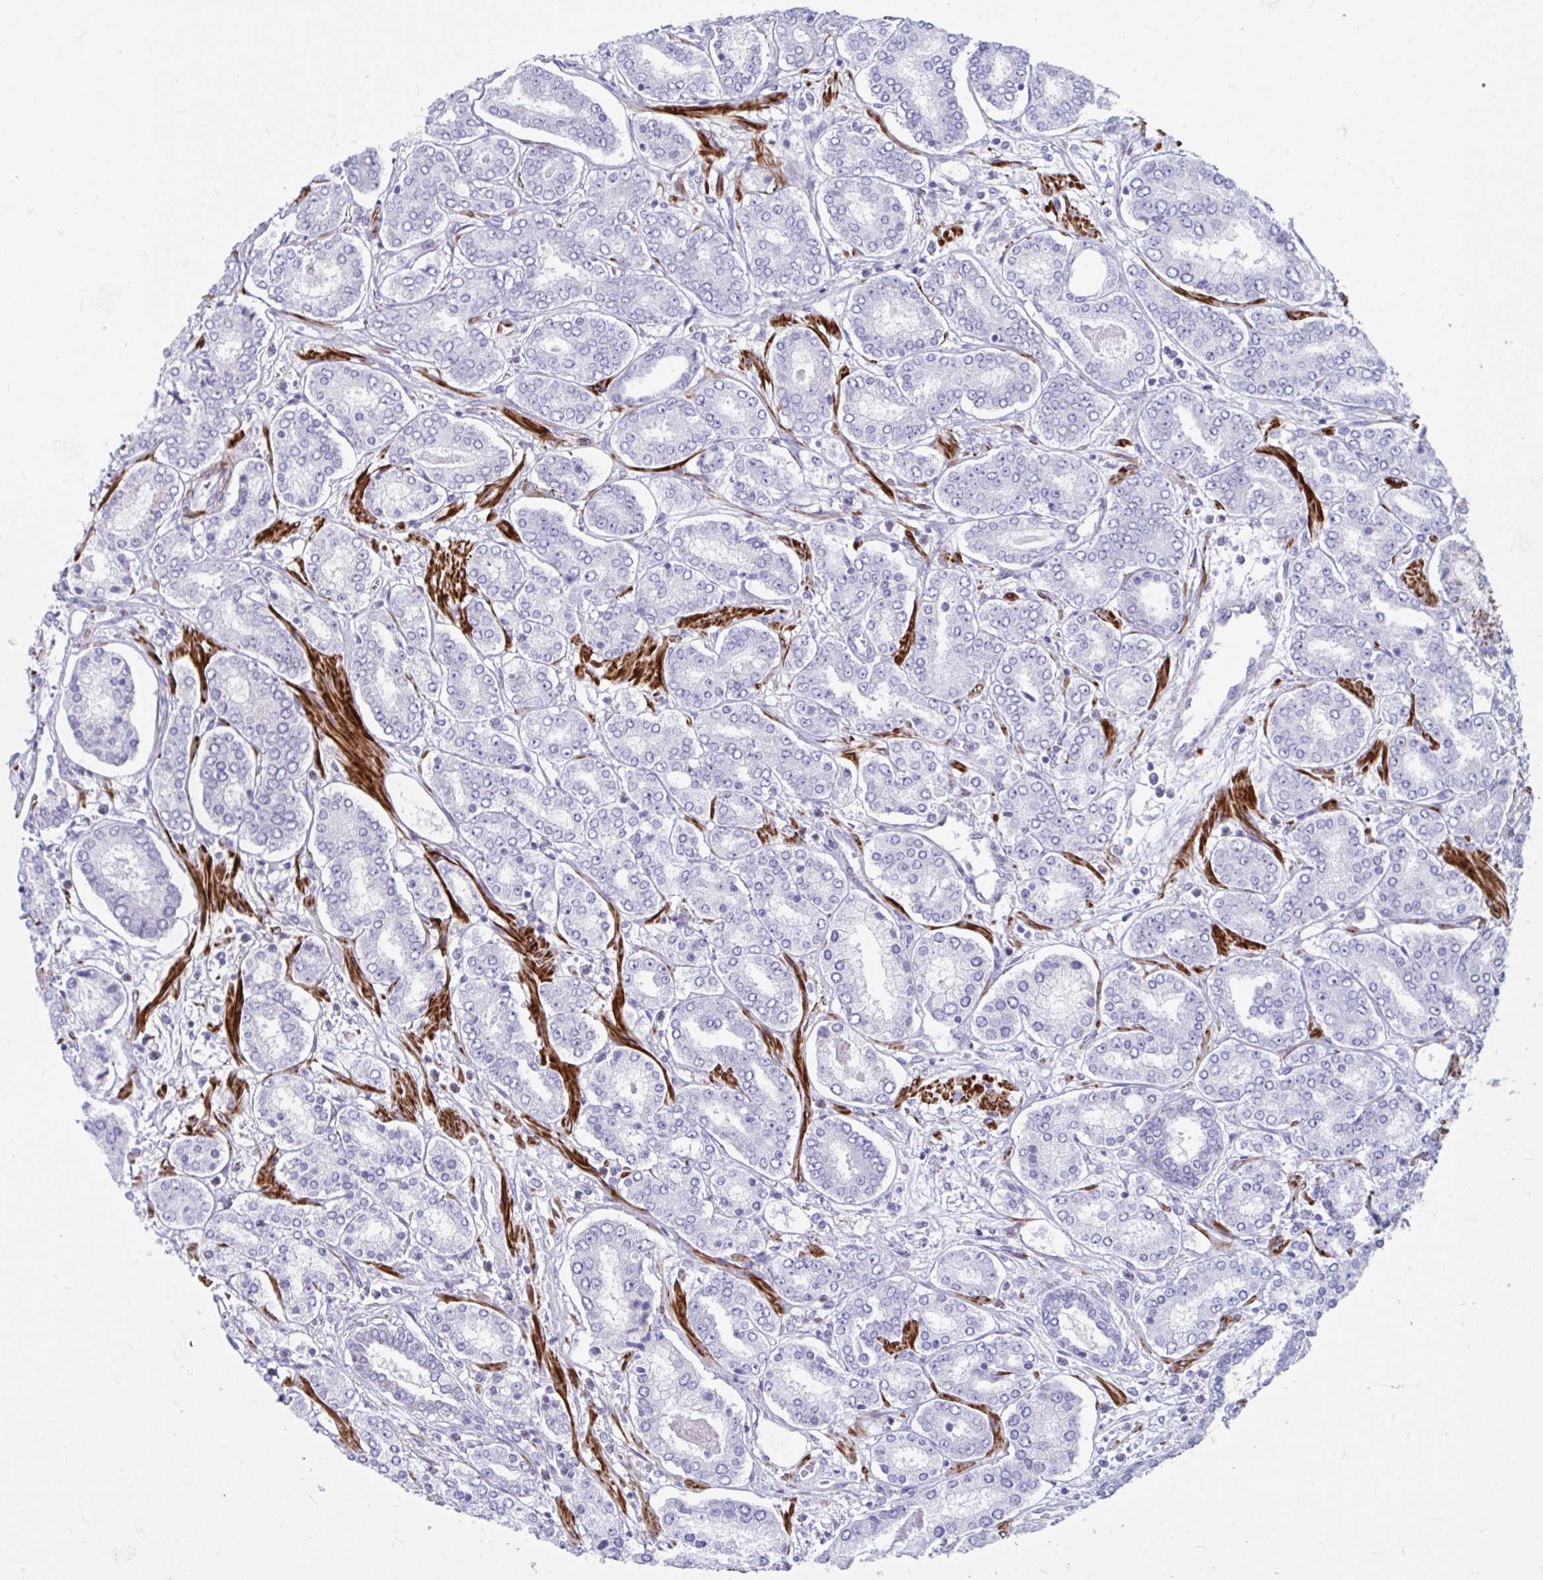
{"staining": {"intensity": "negative", "quantity": "none", "location": "none"}, "tissue": "prostate cancer", "cell_type": "Tumor cells", "image_type": "cancer", "snomed": [{"axis": "morphology", "description": "Adenocarcinoma, High grade"}, {"axis": "topography", "description": "Prostate"}], "caption": "Immunohistochemical staining of prostate cancer (high-grade adenocarcinoma) shows no significant staining in tumor cells.", "gene": "GRXCR2", "patient": {"sex": "male", "age": 72}}